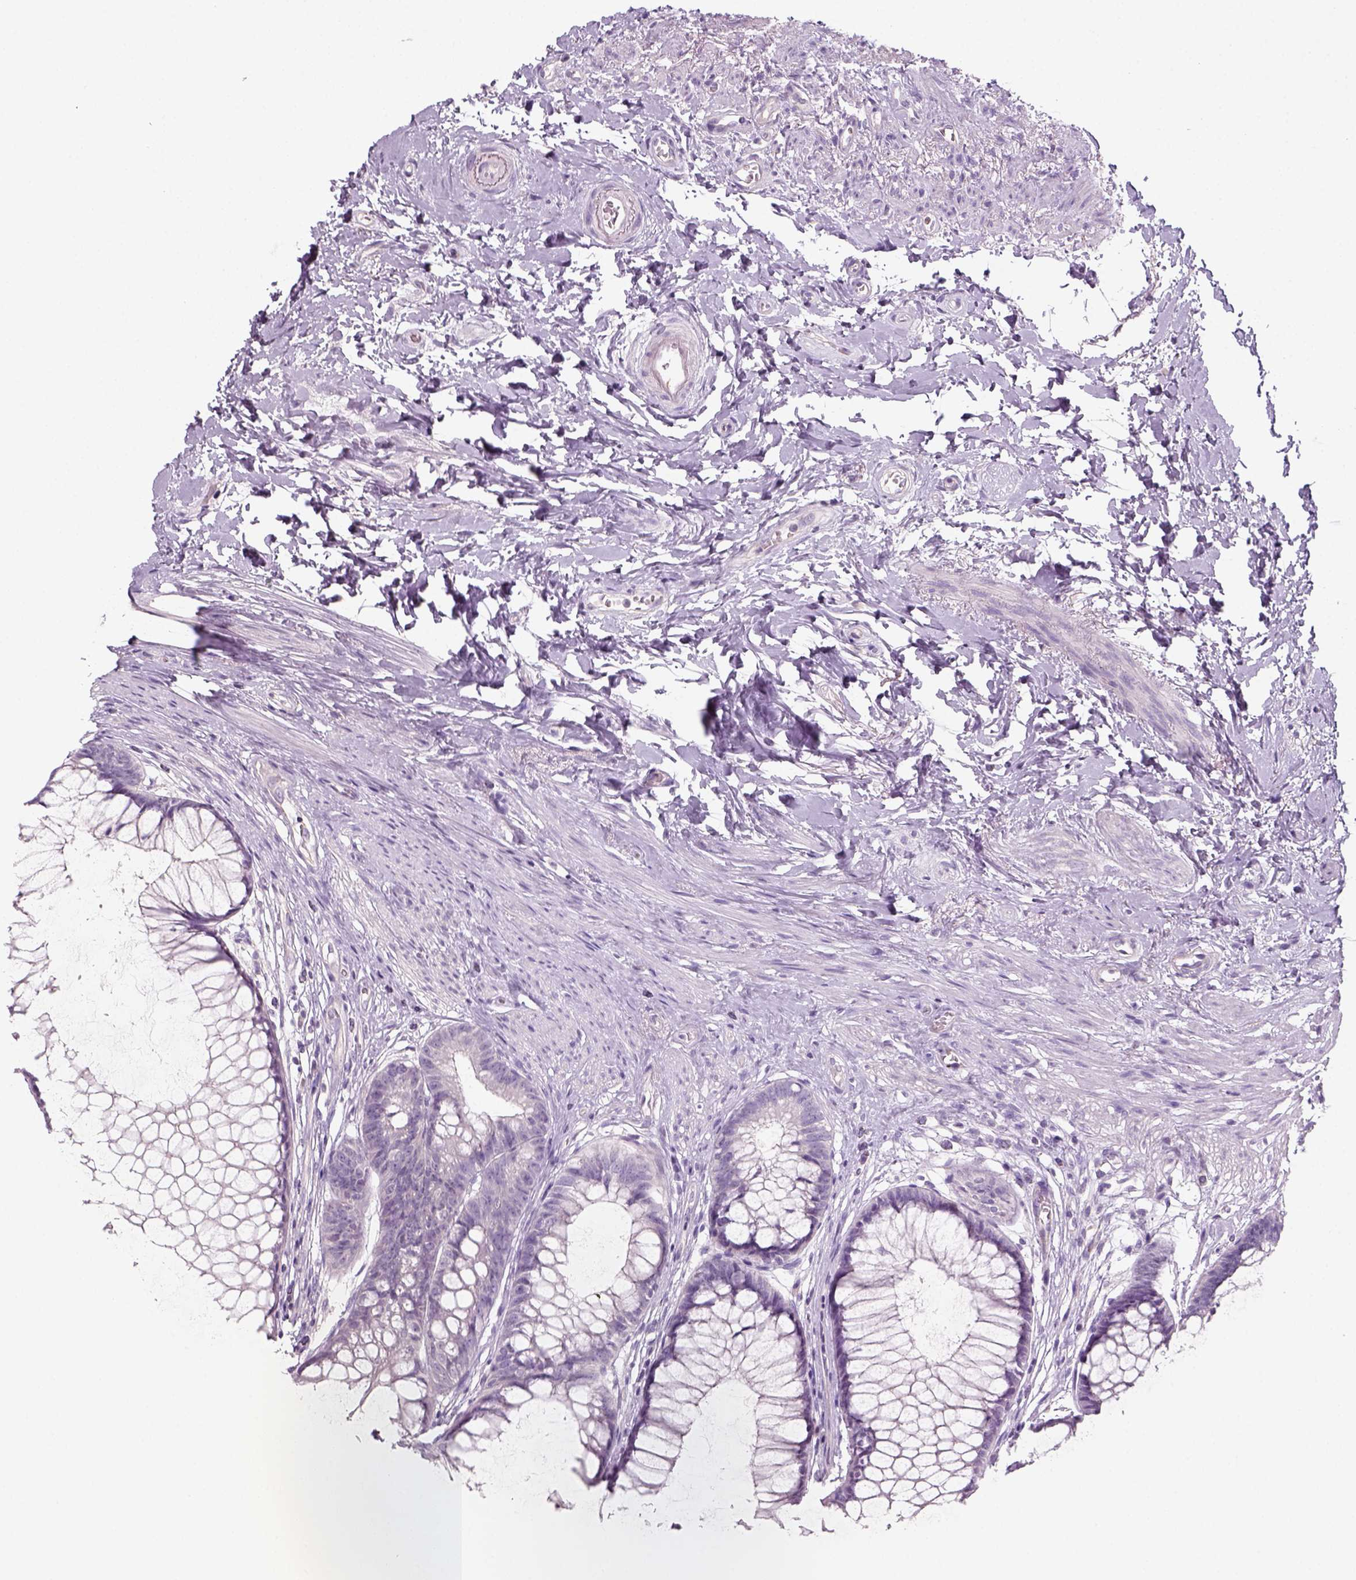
{"staining": {"intensity": "negative", "quantity": "none", "location": "none"}, "tissue": "rectum", "cell_type": "Glandular cells", "image_type": "normal", "snomed": [{"axis": "morphology", "description": "Normal tissue, NOS"}, {"axis": "topography", "description": "Smooth muscle"}, {"axis": "topography", "description": "Rectum"}], "caption": "DAB (3,3'-diaminobenzidine) immunohistochemical staining of benign rectum demonstrates no significant positivity in glandular cells. The staining was performed using DAB (3,3'-diaminobenzidine) to visualize the protein expression in brown, while the nuclei were stained in blue with hematoxylin (Magnification: 20x).", "gene": "KRT25", "patient": {"sex": "male", "age": 53}}